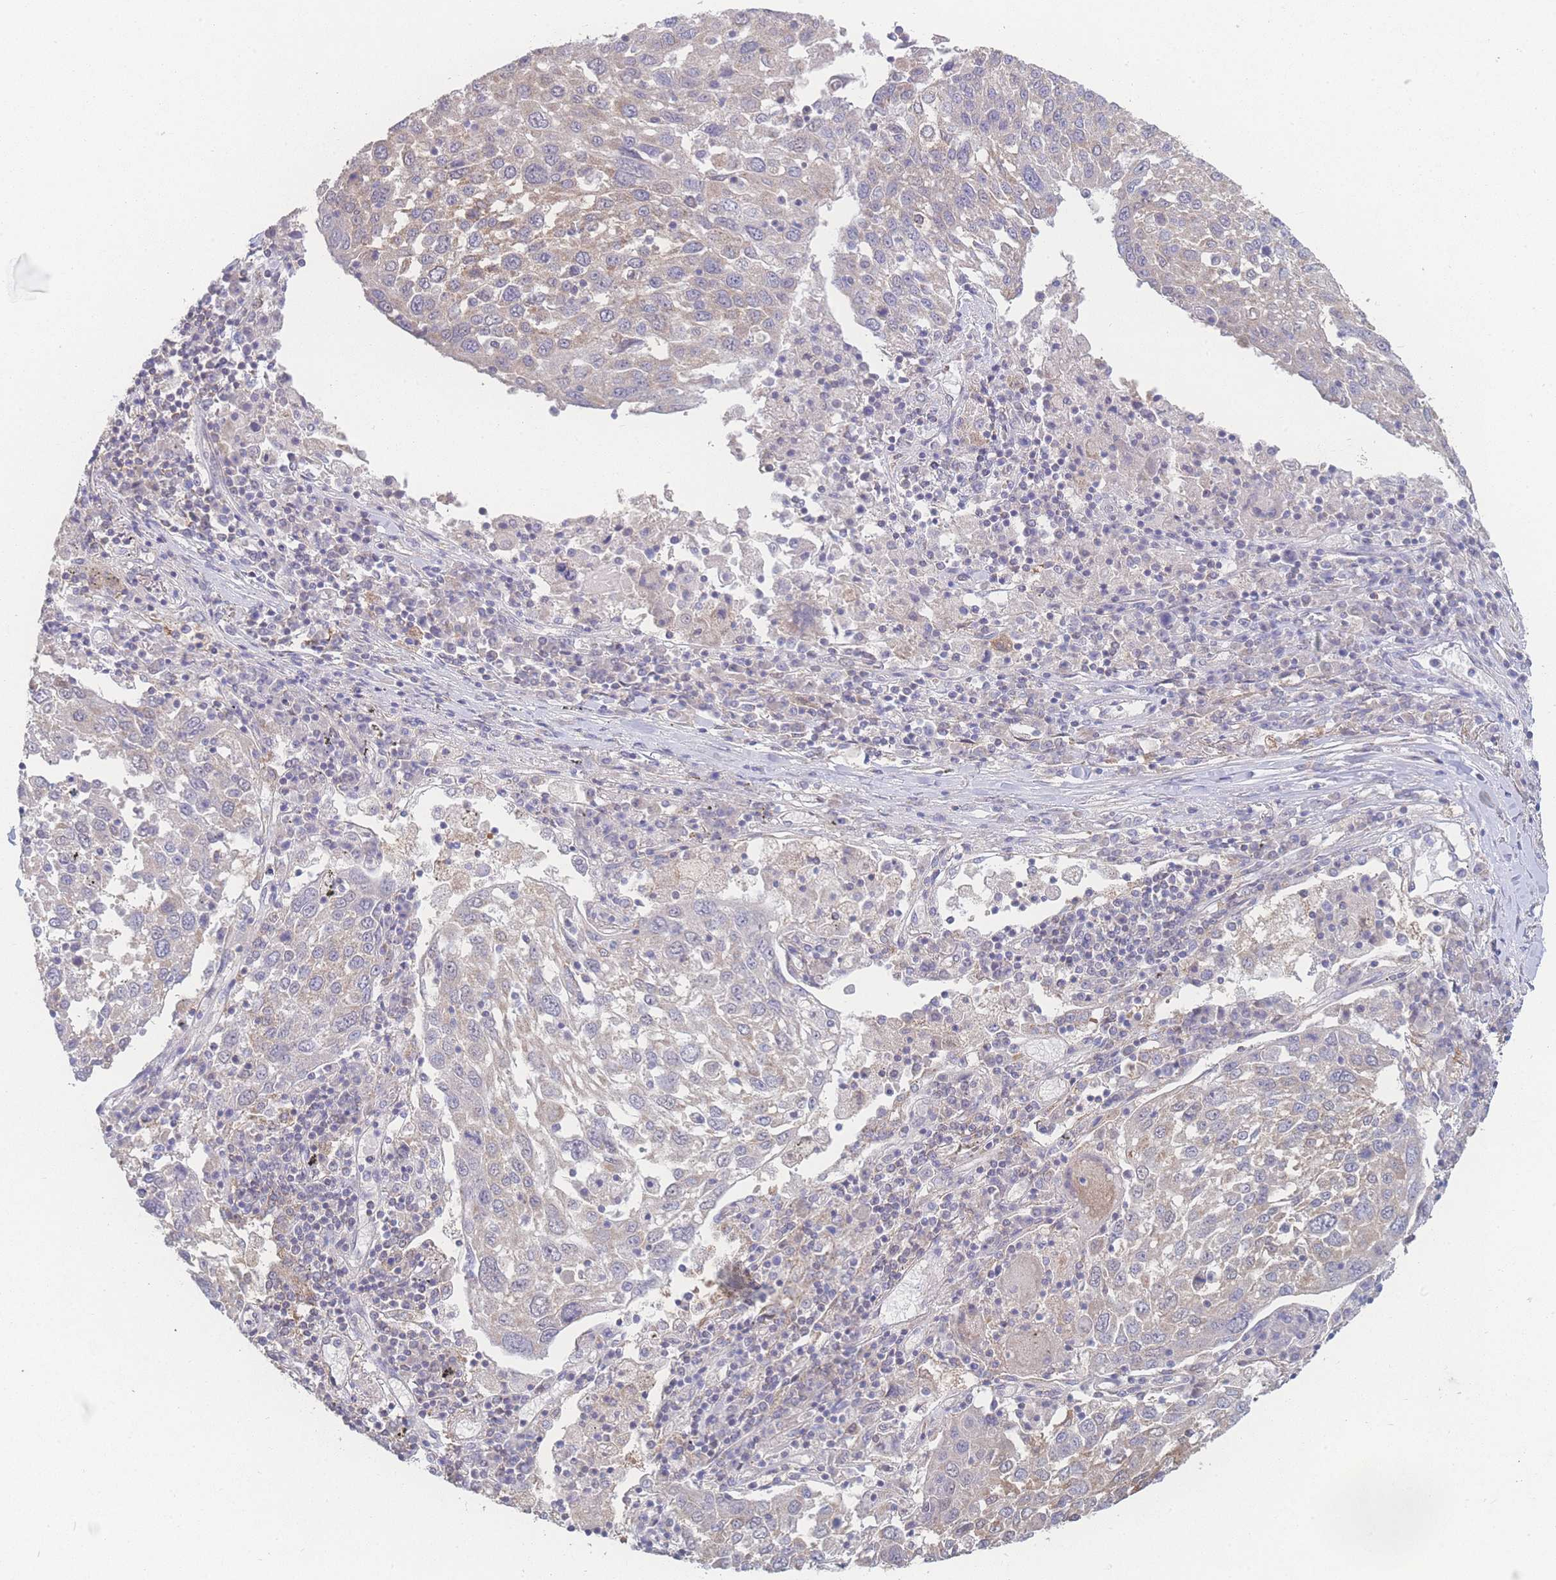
{"staining": {"intensity": "weak", "quantity": "25%-75%", "location": "cytoplasmic/membranous"}, "tissue": "lung cancer", "cell_type": "Tumor cells", "image_type": "cancer", "snomed": [{"axis": "morphology", "description": "Squamous cell carcinoma, NOS"}, {"axis": "topography", "description": "Lung"}], "caption": "DAB immunohistochemical staining of human lung squamous cell carcinoma displays weak cytoplasmic/membranous protein staining in about 25%-75% of tumor cells.", "gene": "GIPR", "patient": {"sex": "male", "age": 65}}